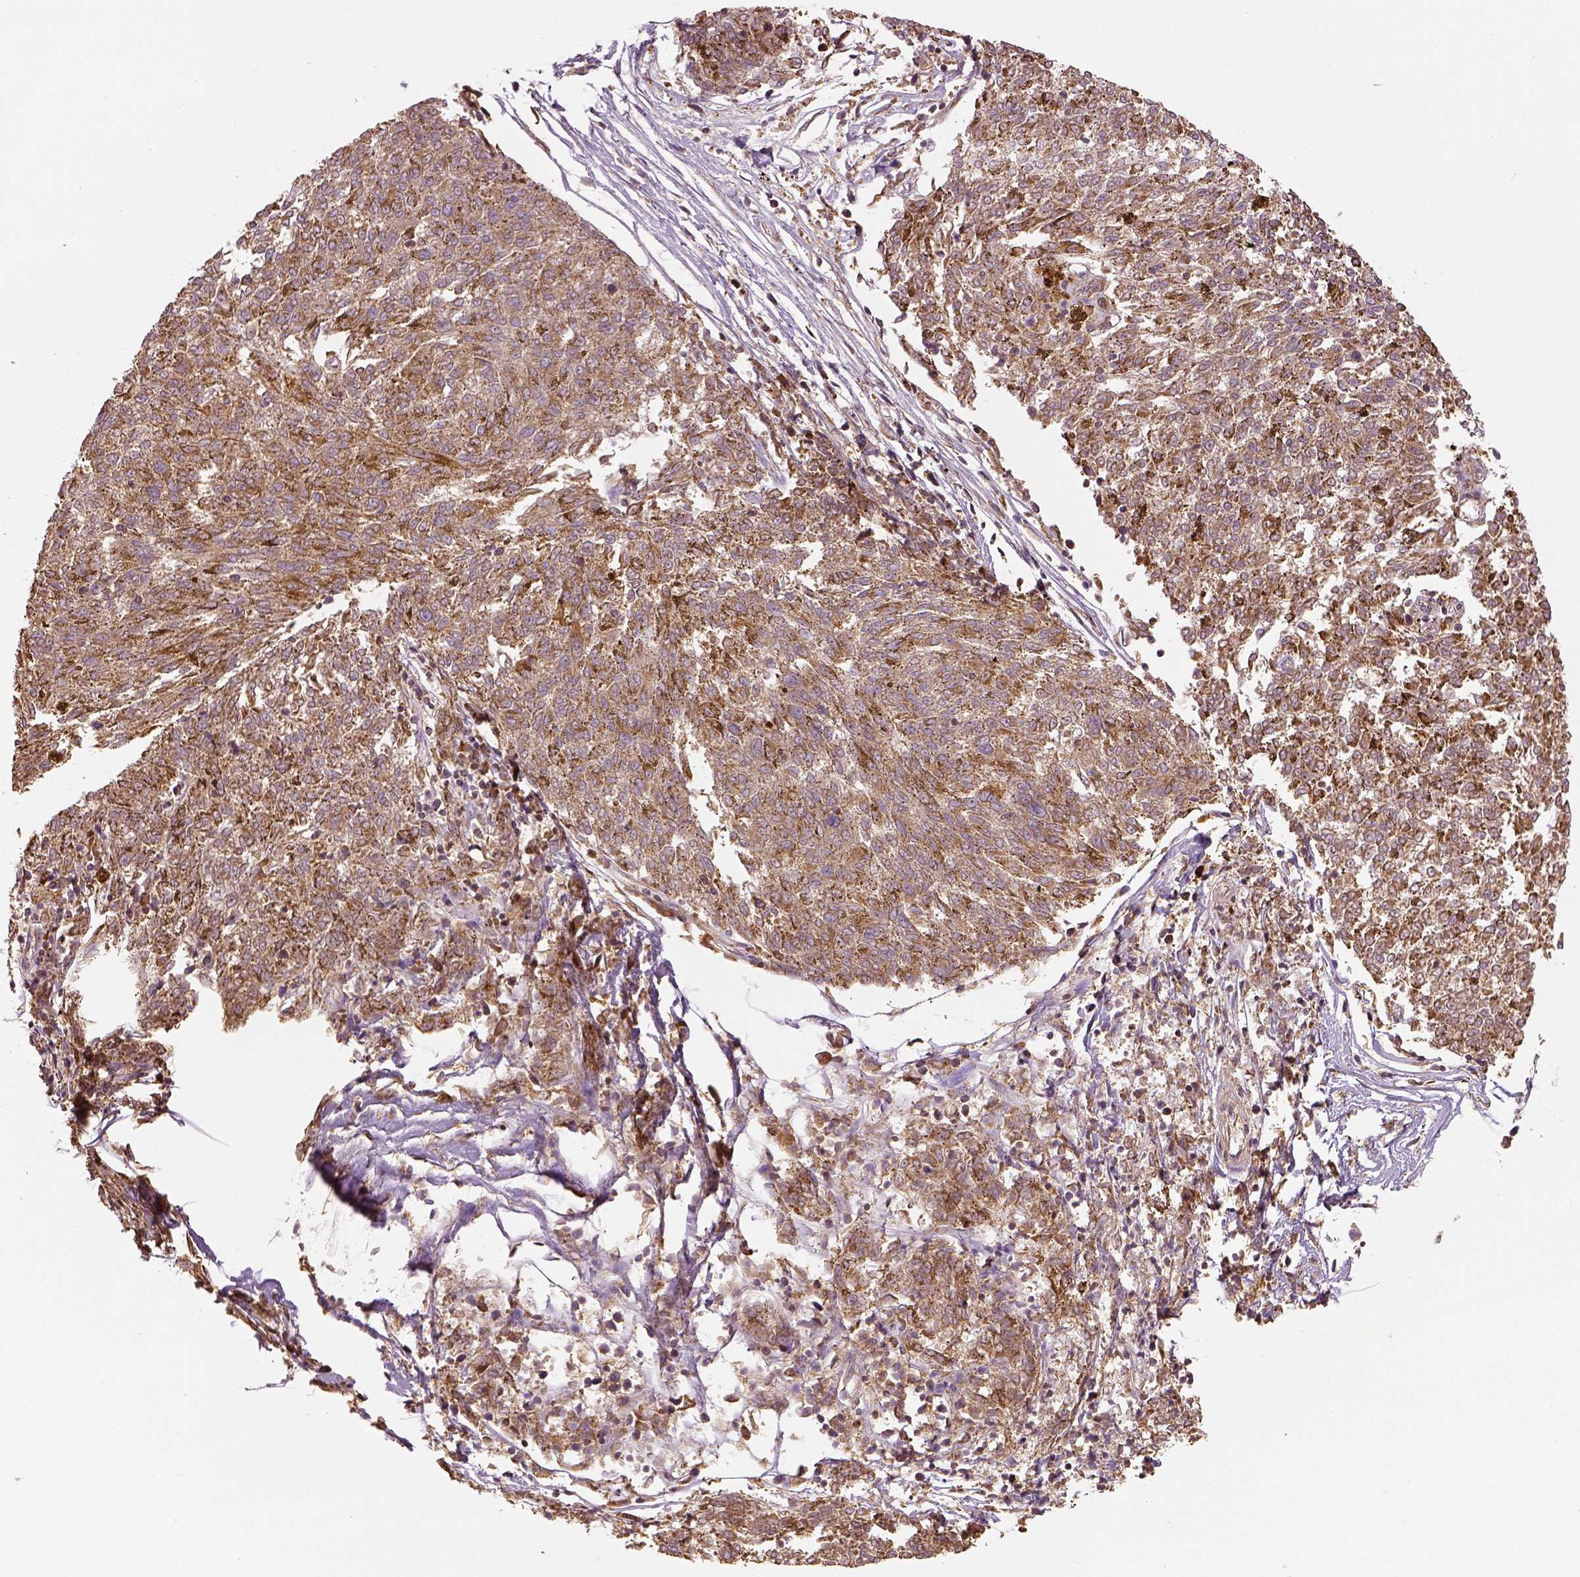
{"staining": {"intensity": "moderate", "quantity": ">75%", "location": "cytoplasmic/membranous"}, "tissue": "melanoma", "cell_type": "Tumor cells", "image_type": "cancer", "snomed": [{"axis": "morphology", "description": "Malignant melanoma, NOS"}, {"axis": "topography", "description": "Skin"}], "caption": "Immunohistochemical staining of melanoma demonstrates medium levels of moderate cytoplasmic/membranous protein expression in approximately >75% of tumor cells.", "gene": "PGAM5", "patient": {"sex": "female", "age": 72}}